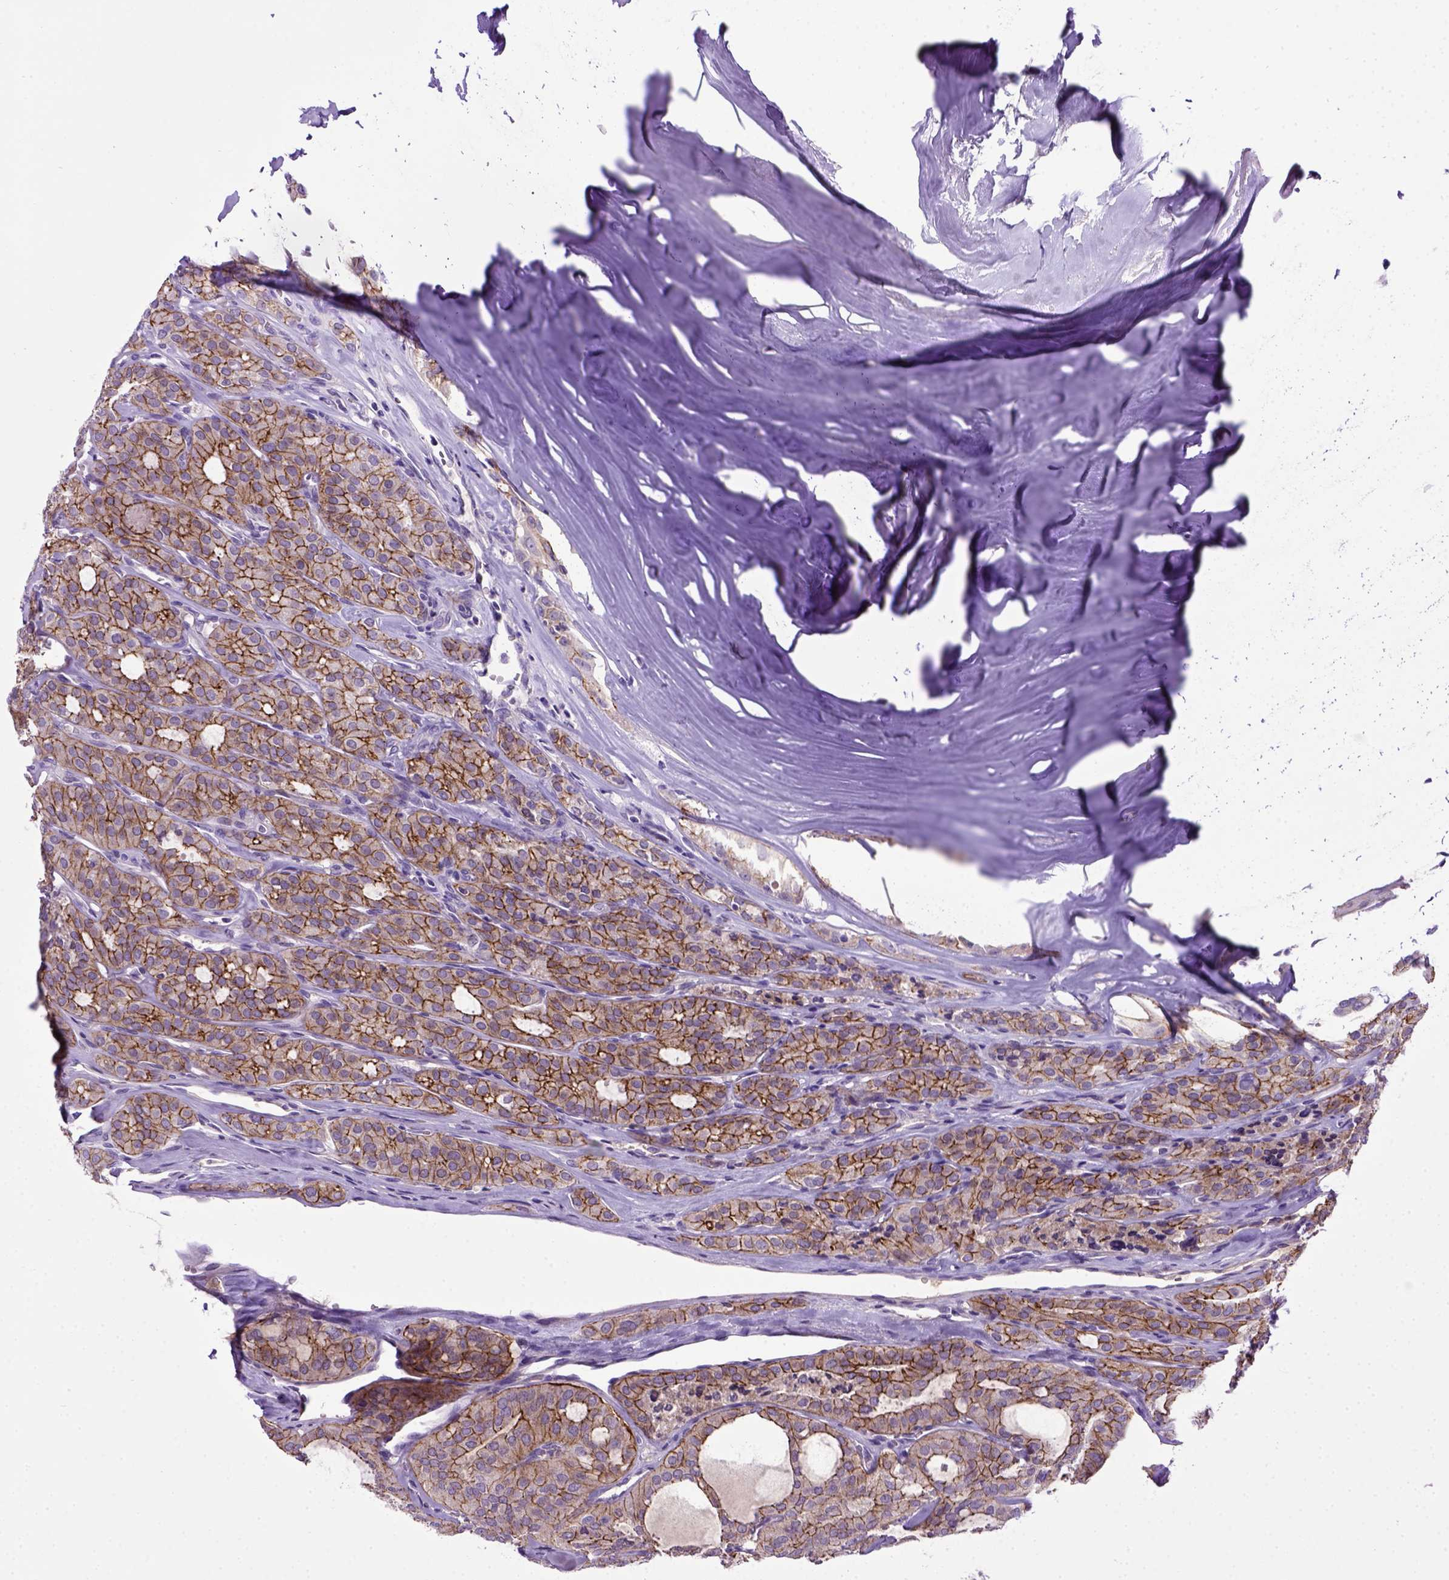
{"staining": {"intensity": "strong", "quantity": ">75%", "location": "cytoplasmic/membranous"}, "tissue": "thyroid cancer", "cell_type": "Tumor cells", "image_type": "cancer", "snomed": [{"axis": "morphology", "description": "Follicular adenoma carcinoma, NOS"}, {"axis": "topography", "description": "Thyroid gland"}], "caption": "Protein expression analysis of thyroid follicular adenoma carcinoma shows strong cytoplasmic/membranous expression in approximately >75% of tumor cells.", "gene": "CDH1", "patient": {"sex": "male", "age": 75}}